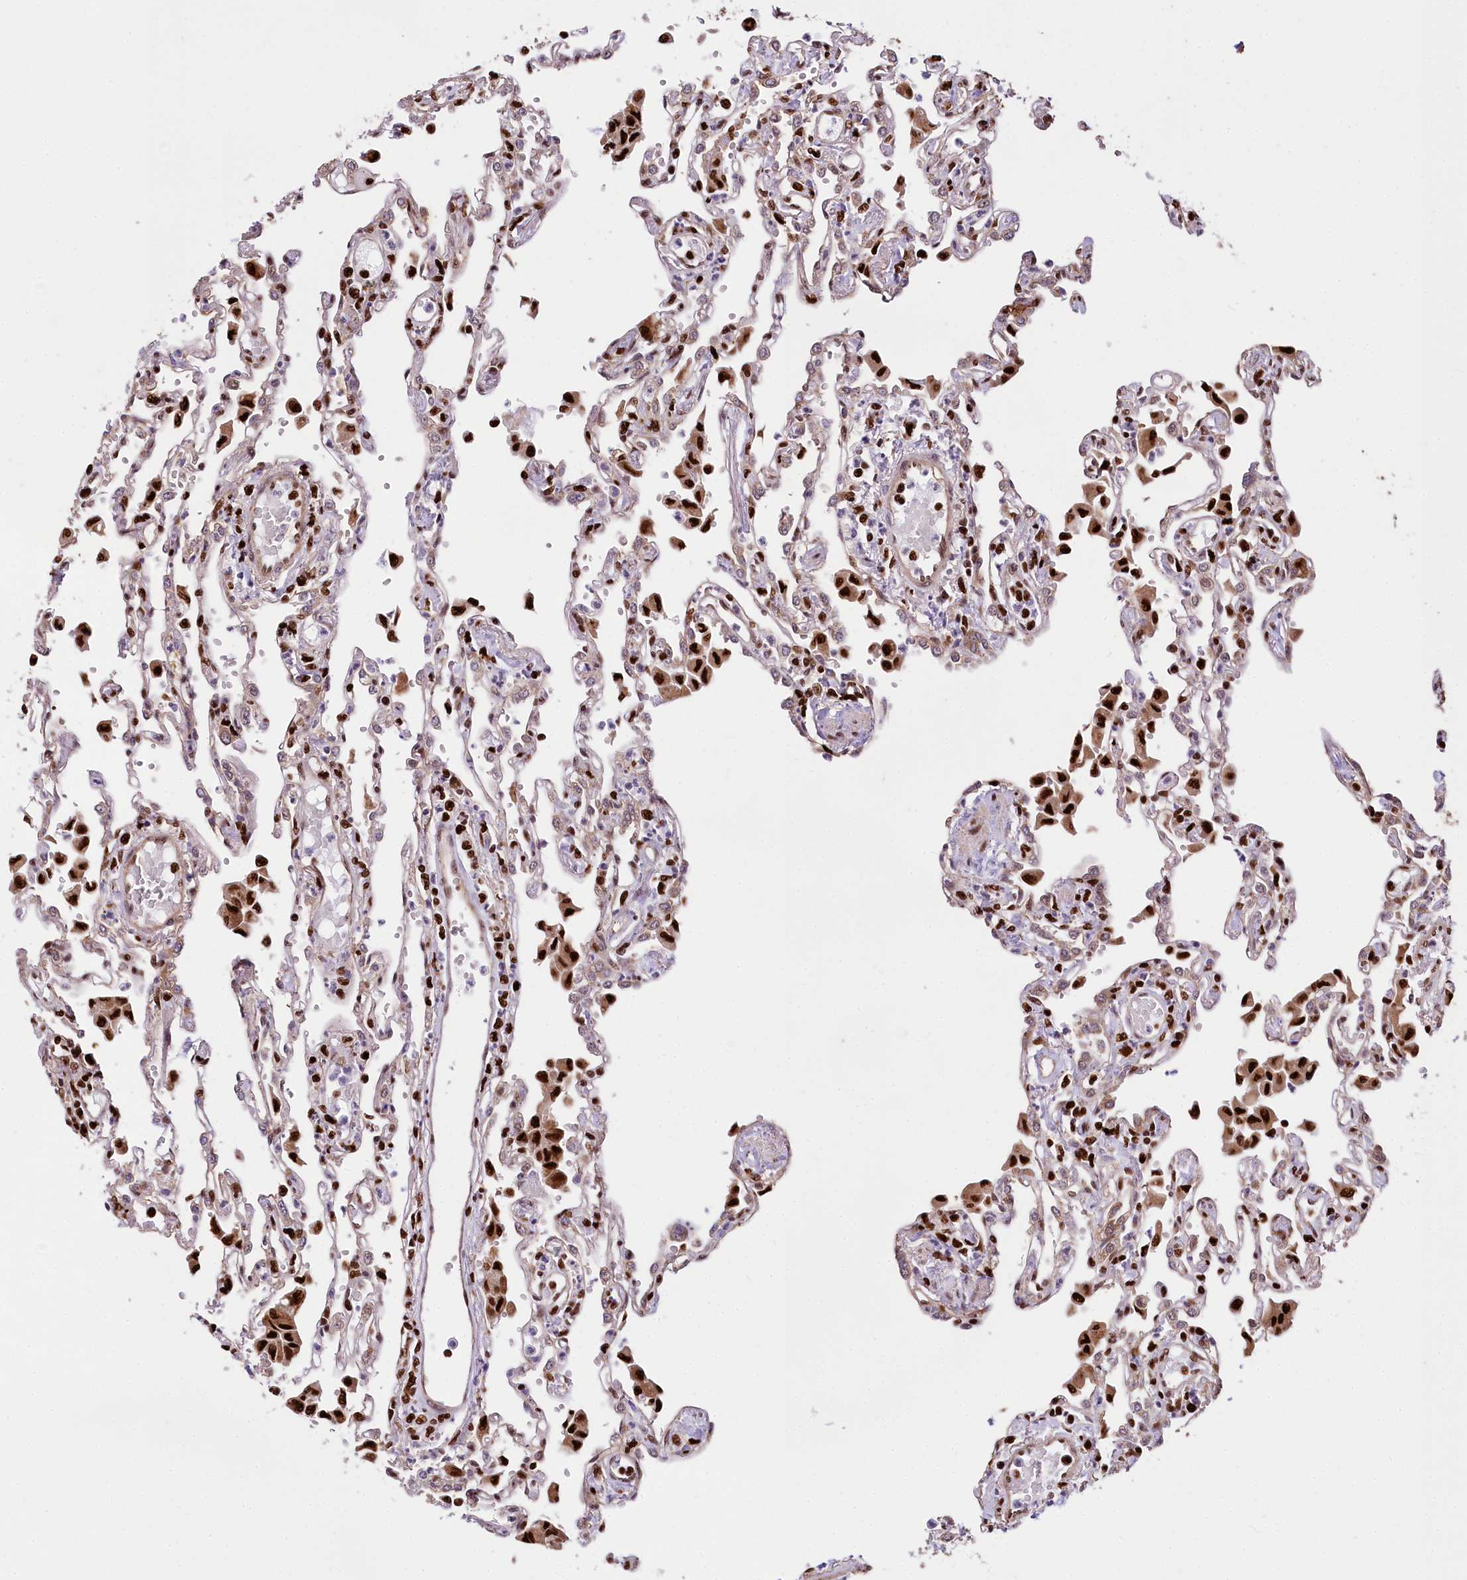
{"staining": {"intensity": "moderate", "quantity": "25%-75%", "location": "nuclear"}, "tissue": "lung", "cell_type": "Alveolar cells", "image_type": "normal", "snomed": [{"axis": "morphology", "description": "Normal tissue, NOS"}, {"axis": "topography", "description": "Bronchus"}, {"axis": "topography", "description": "Lung"}], "caption": "Lung stained for a protein exhibits moderate nuclear positivity in alveolar cells. Nuclei are stained in blue.", "gene": "FIGN", "patient": {"sex": "female", "age": 49}}